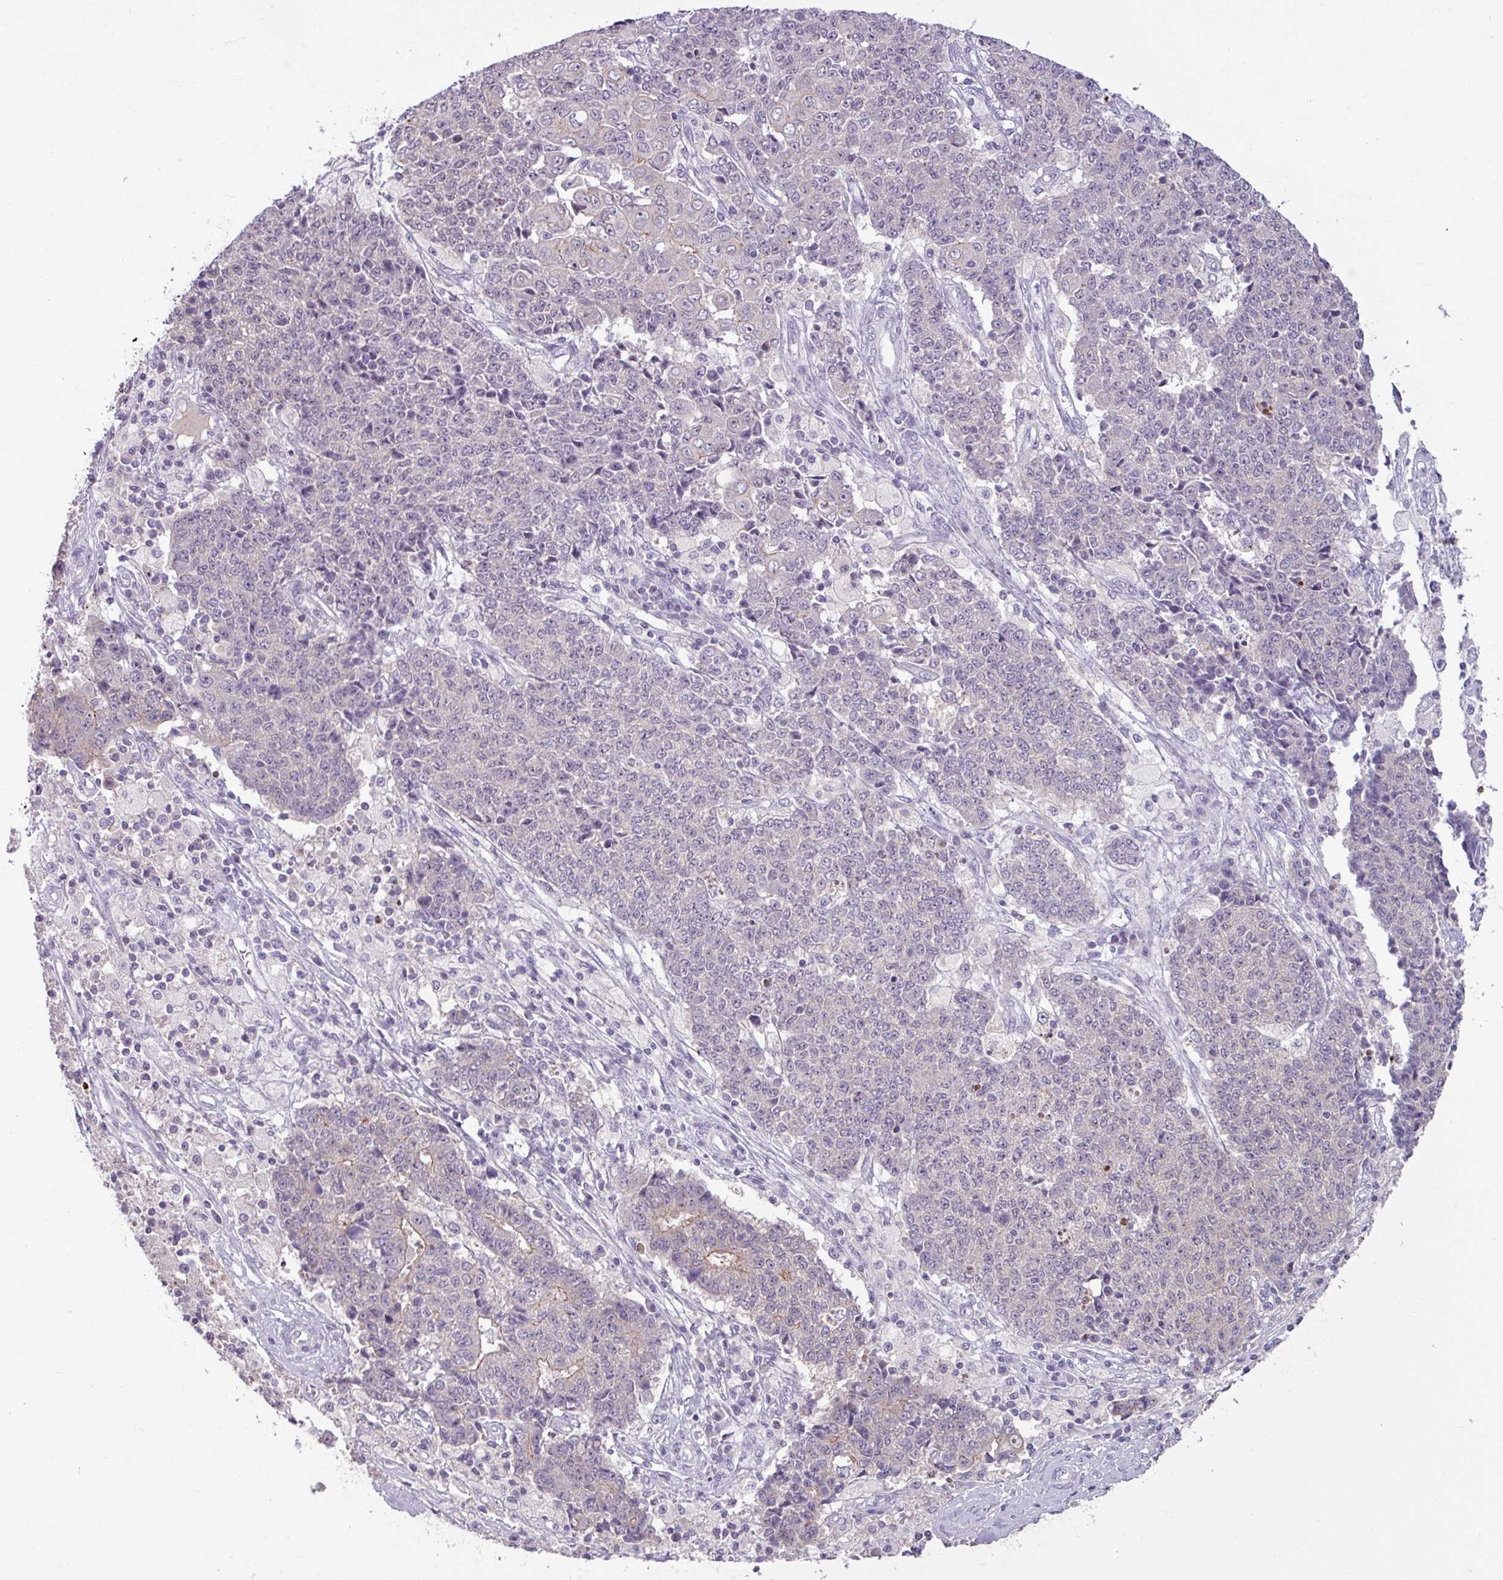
{"staining": {"intensity": "weak", "quantity": "<25%", "location": "cytoplasmic/membranous"}, "tissue": "ovarian cancer", "cell_type": "Tumor cells", "image_type": "cancer", "snomed": [{"axis": "morphology", "description": "Carcinoma, endometroid"}, {"axis": "topography", "description": "Ovary"}], "caption": "Tumor cells show no significant positivity in ovarian cancer.", "gene": "PNMA6A", "patient": {"sex": "female", "age": 42}}